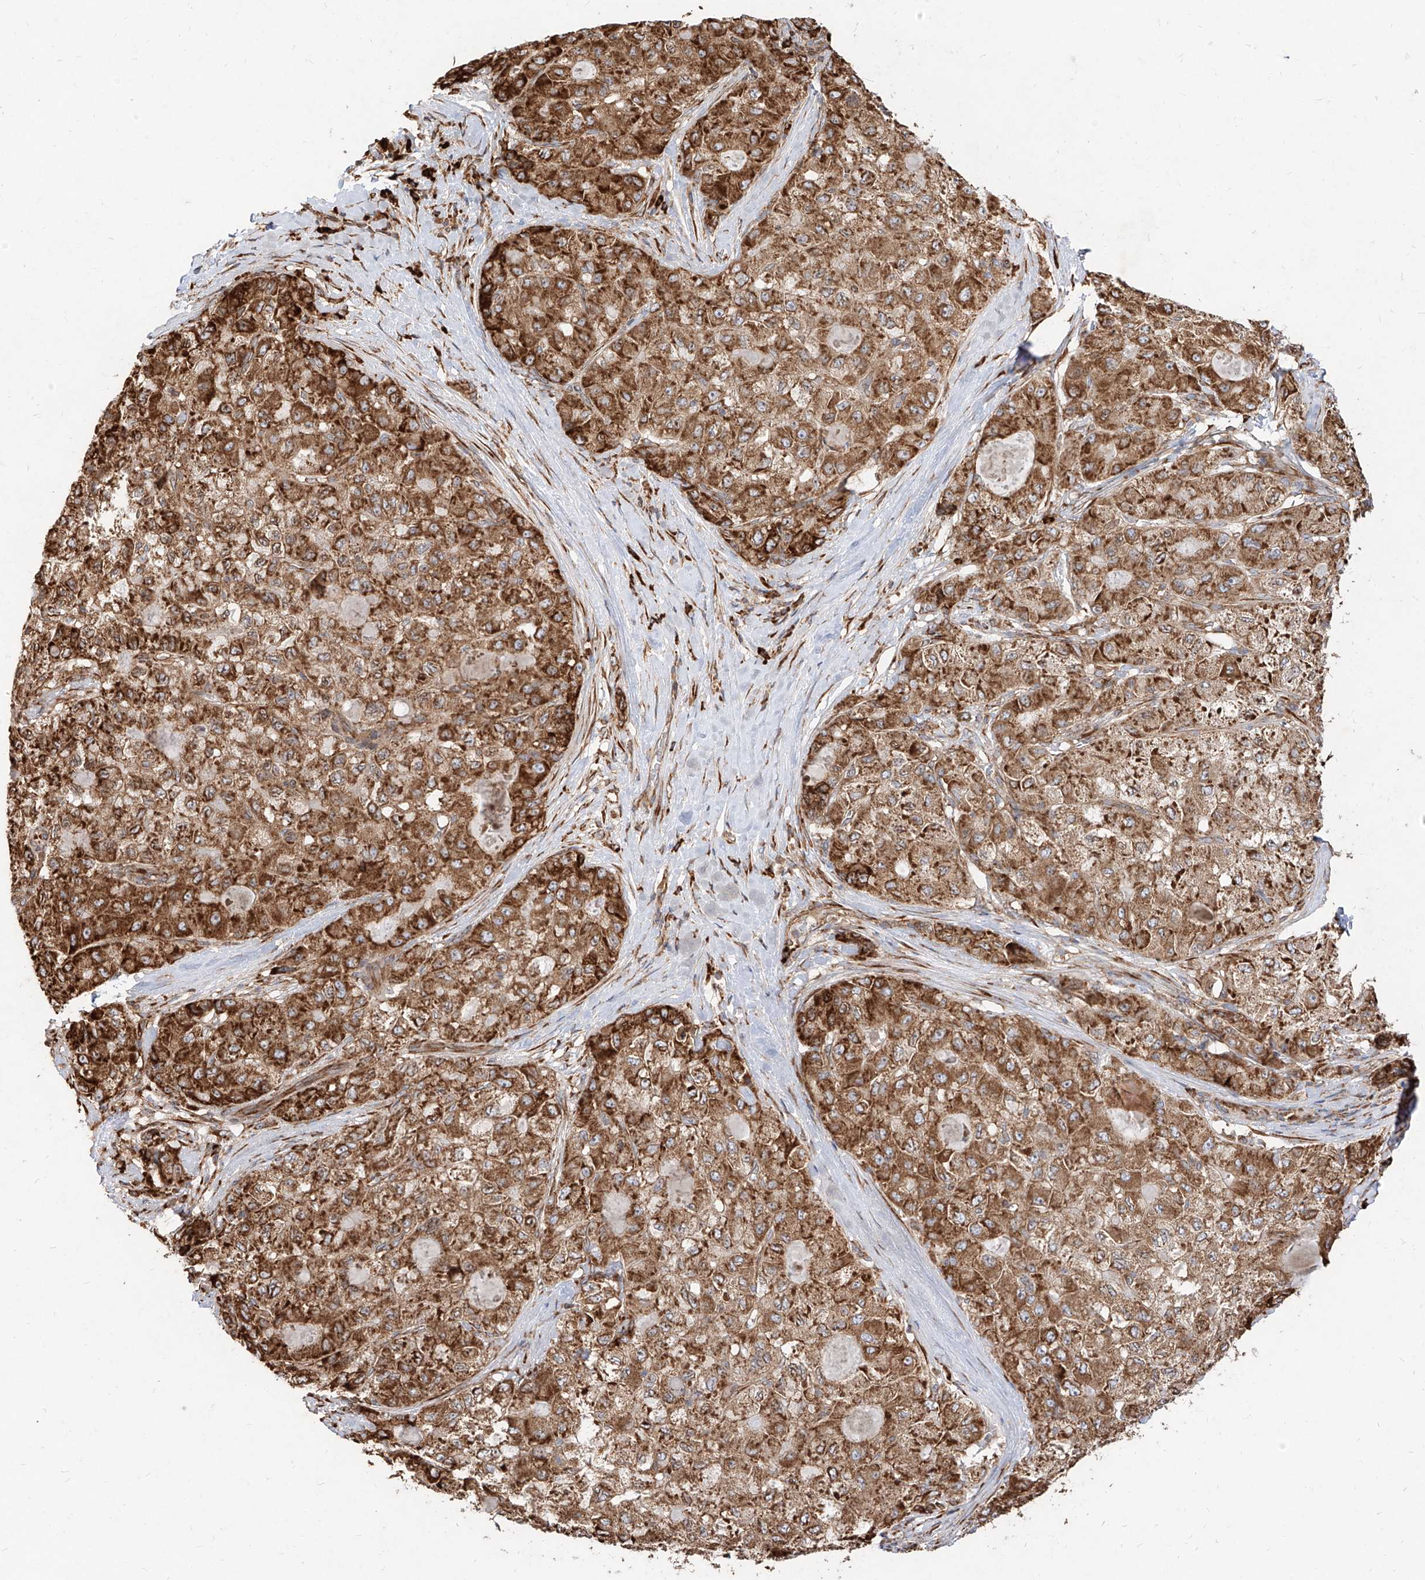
{"staining": {"intensity": "strong", "quantity": ">75%", "location": "cytoplasmic/membranous"}, "tissue": "liver cancer", "cell_type": "Tumor cells", "image_type": "cancer", "snomed": [{"axis": "morphology", "description": "Carcinoma, Hepatocellular, NOS"}, {"axis": "topography", "description": "Liver"}], "caption": "Strong cytoplasmic/membranous expression is appreciated in about >75% of tumor cells in hepatocellular carcinoma (liver).", "gene": "RPS25", "patient": {"sex": "male", "age": 80}}